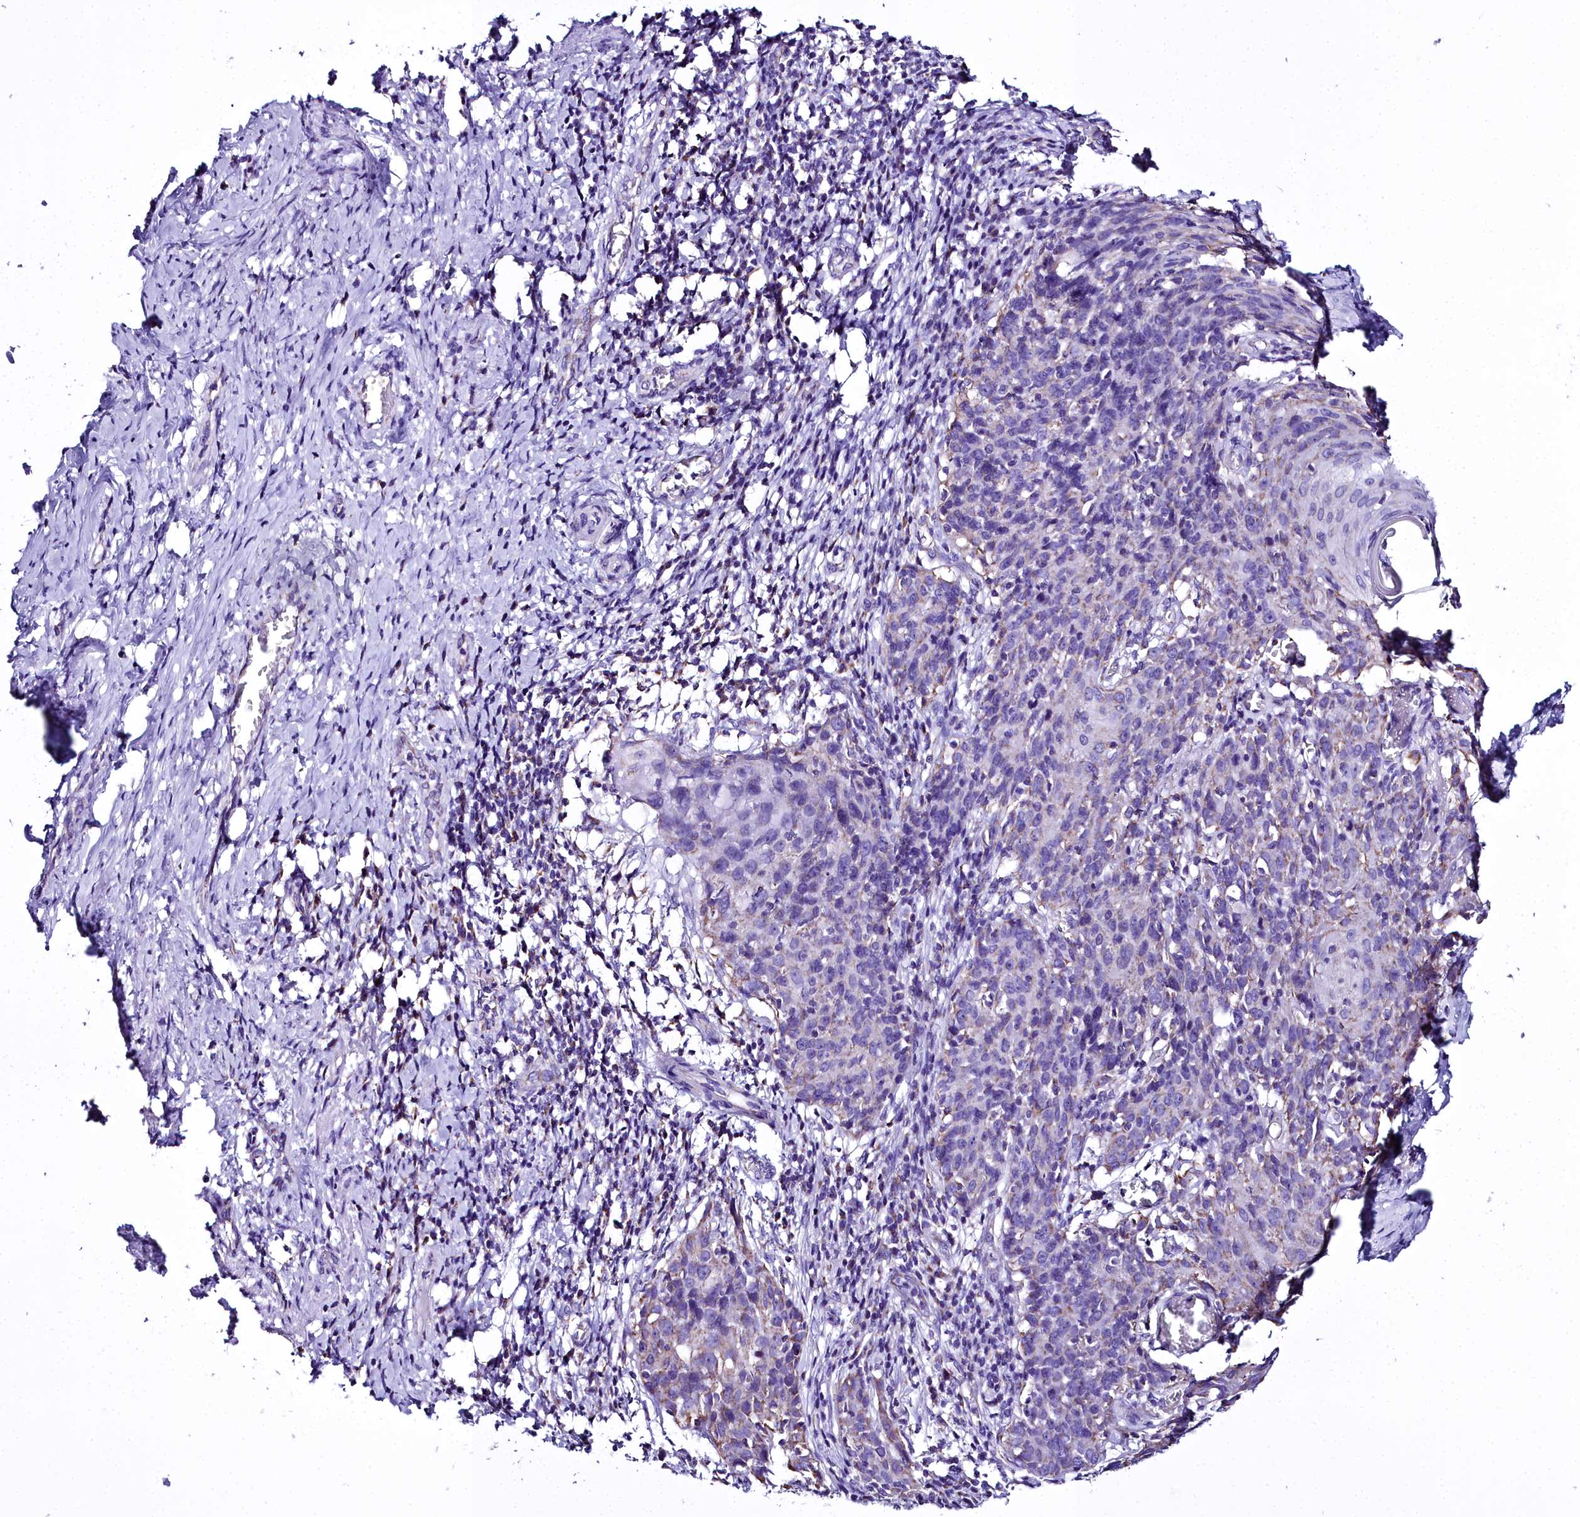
{"staining": {"intensity": "negative", "quantity": "none", "location": "none"}, "tissue": "cervical cancer", "cell_type": "Tumor cells", "image_type": "cancer", "snomed": [{"axis": "morphology", "description": "Squamous cell carcinoma, NOS"}, {"axis": "topography", "description": "Cervix"}], "caption": "Tumor cells are negative for brown protein staining in squamous cell carcinoma (cervical).", "gene": "WDFY3", "patient": {"sex": "female", "age": 50}}